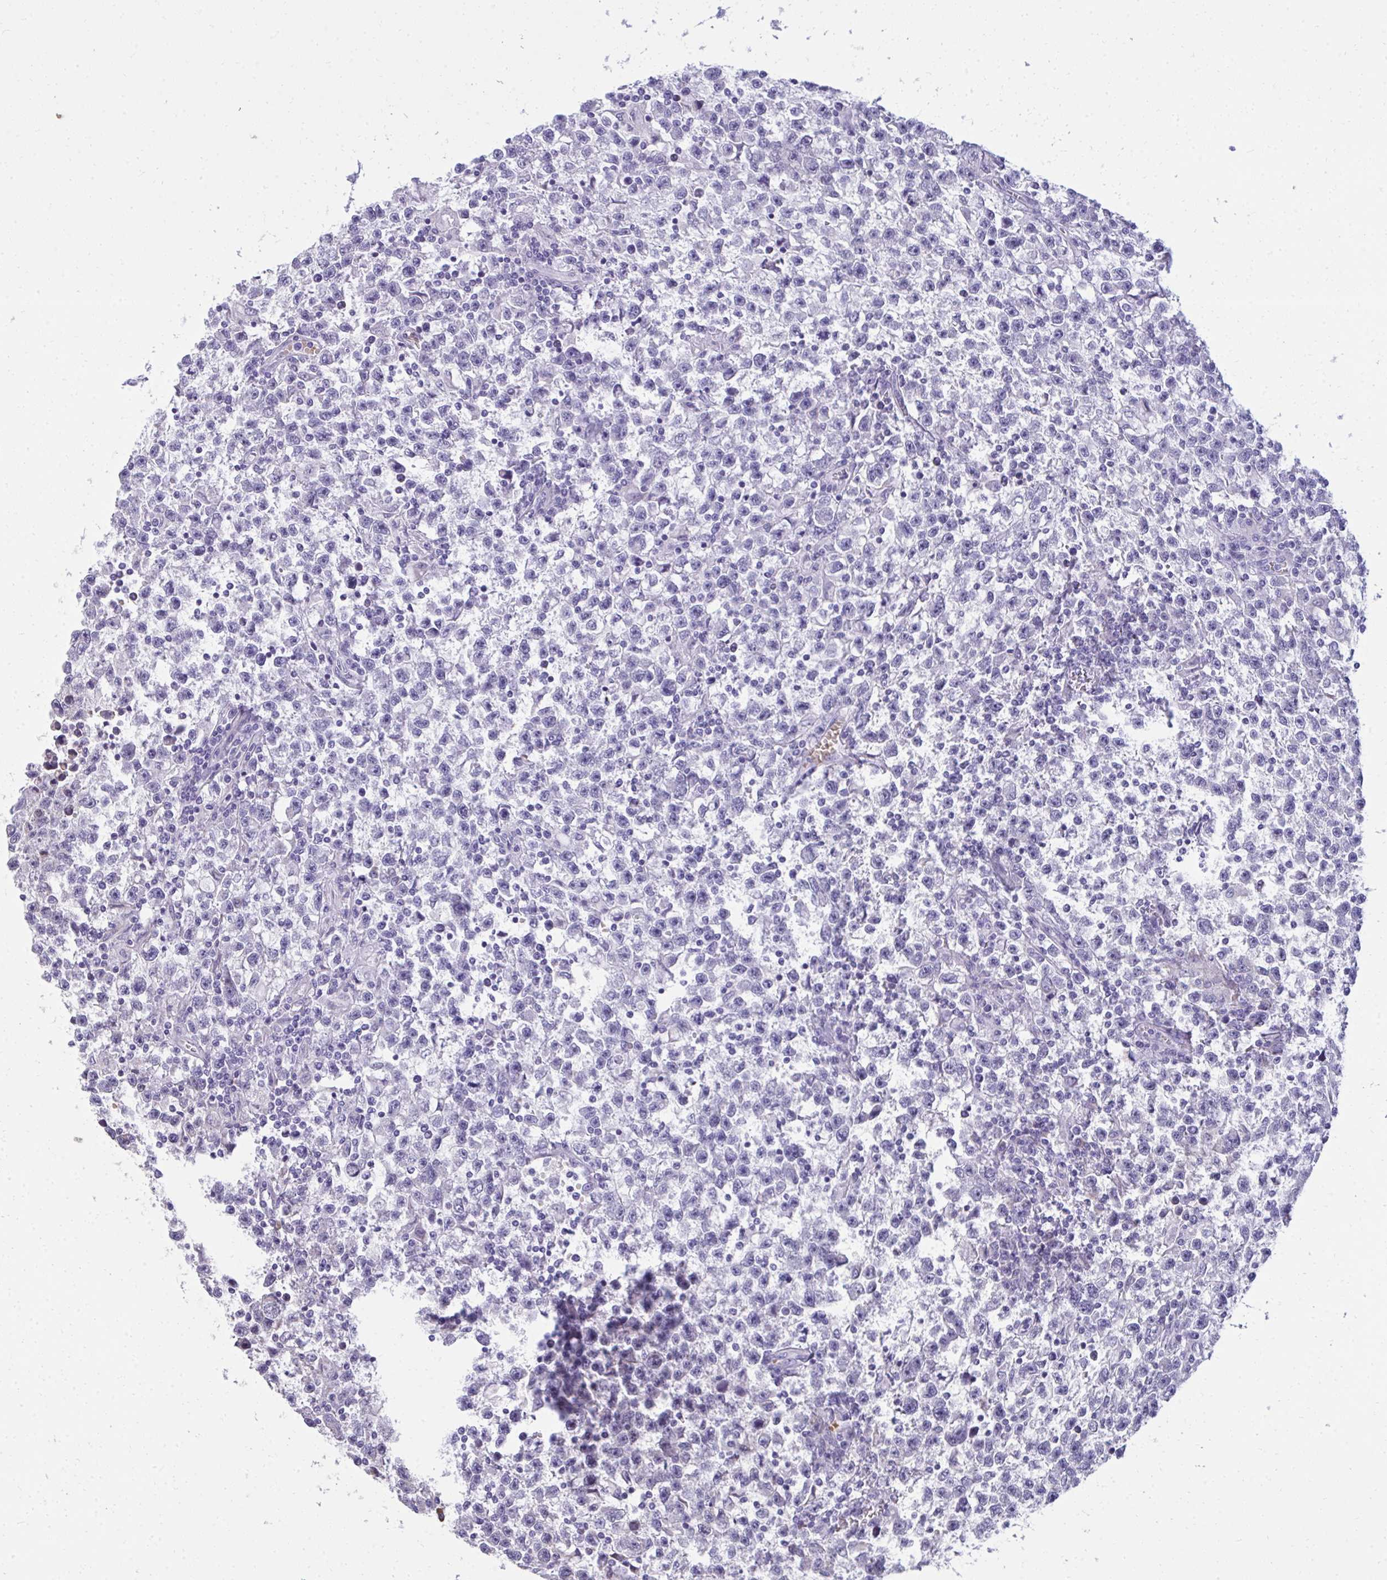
{"staining": {"intensity": "negative", "quantity": "none", "location": "none"}, "tissue": "testis cancer", "cell_type": "Tumor cells", "image_type": "cancer", "snomed": [{"axis": "morphology", "description": "Seminoma, NOS"}, {"axis": "topography", "description": "Testis"}], "caption": "This is an immunohistochemistry image of human testis cancer. There is no expression in tumor cells.", "gene": "FIBCD1", "patient": {"sex": "male", "age": 31}}